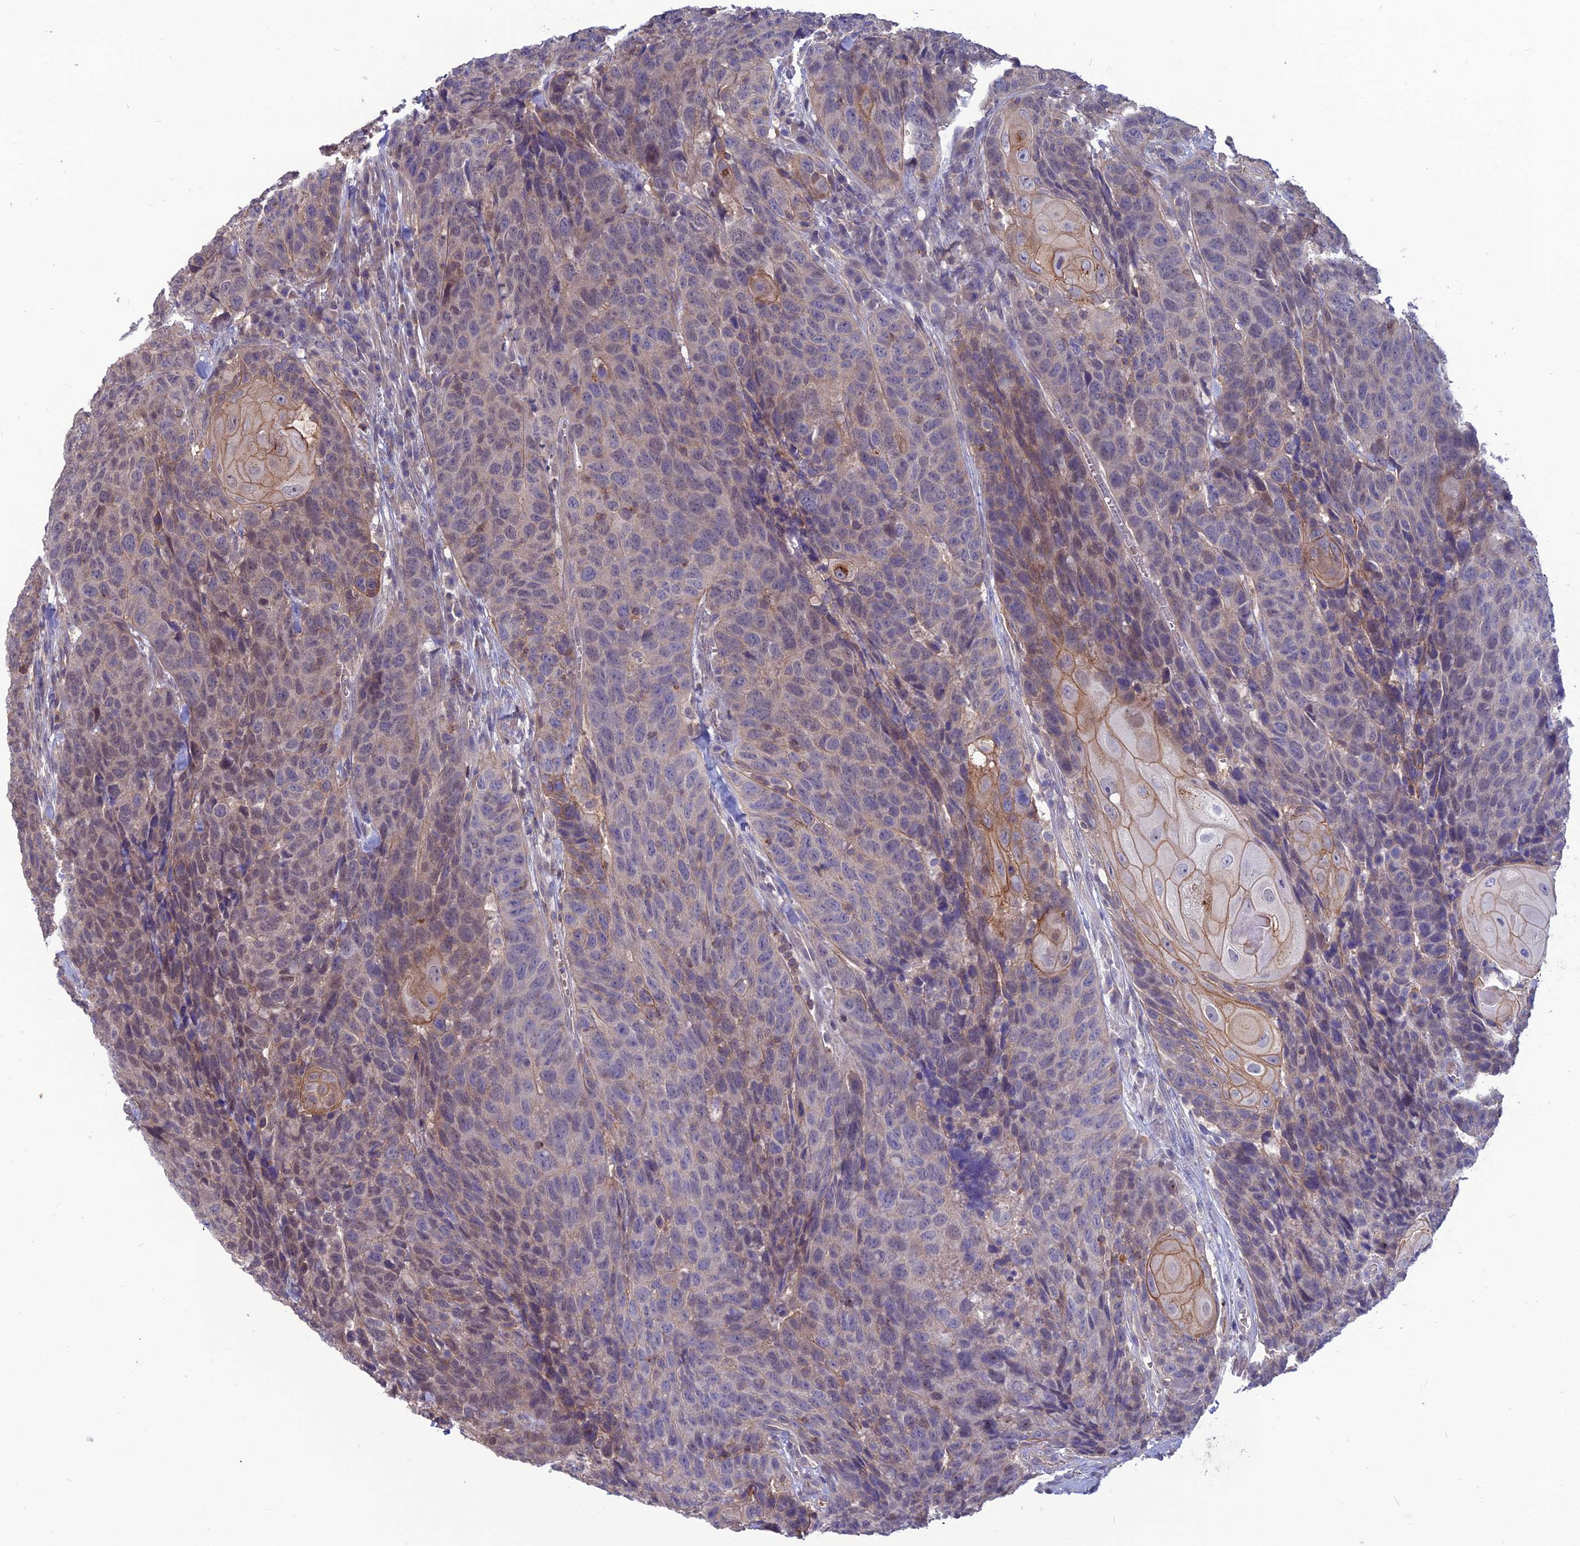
{"staining": {"intensity": "moderate", "quantity": "<25%", "location": "cytoplasmic/membranous"}, "tissue": "head and neck cancer", "cell_type": "Tumor cells", "image_type": "cancer", "snomed": [{"axis": "morphology", "description": "Squamous cell carcinoma, NOS"}, {"axis": "topography", "description": "Head-Neck"}], "caption": "This histopathology image displays IHC staining of human head and neck cancer, with low moderate cytoplasmic/membranous staining in about <25% of tumor cells.", "gene": "OPA3", "patient": {"sex": "male", "age": 66}}